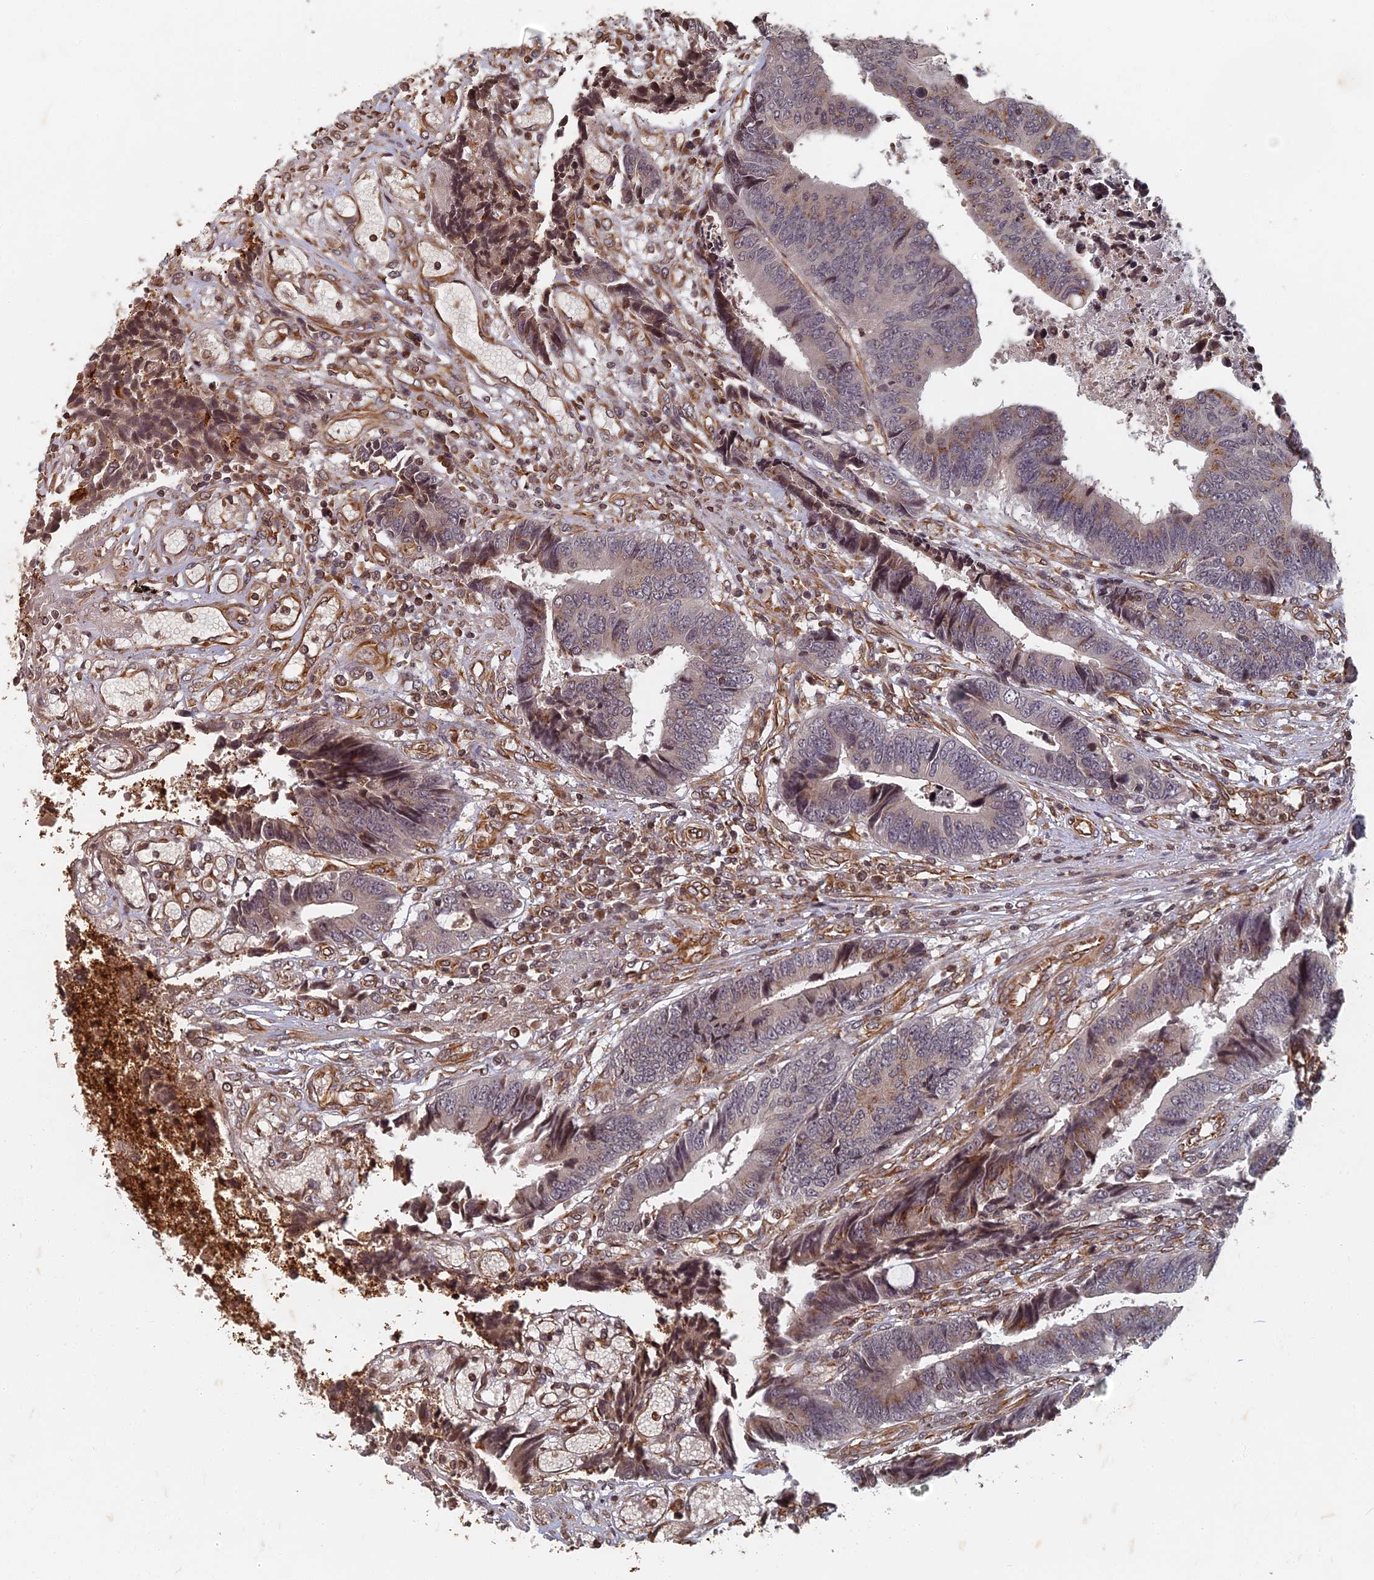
{"staining": {"intensity": "weak", "quantity": "<25%", "location": "cytoplasmic/membranous,nuclear"}, "tissue": "colorectal cancer", "cell_type": "Tumor cells", "image_type": "cancer", "snomed": [{"axis": "morphology", "description": "Adenocarcinoma, NOS"}, {"axis": "topography", "description": "Rectum"}], "caption": "Immunohistochemistry (IHC) of adenocarcinoma (colorectal) shows no staining in tumor cells. (Stains: DAB (3,3'-diaminobenzidine) IHC with hematoxylin counter stain, Microscopy: brightfield microscopy at high magnification).", "gene": "ABCB10", "patient": {"sex": "male", "age": 84}}